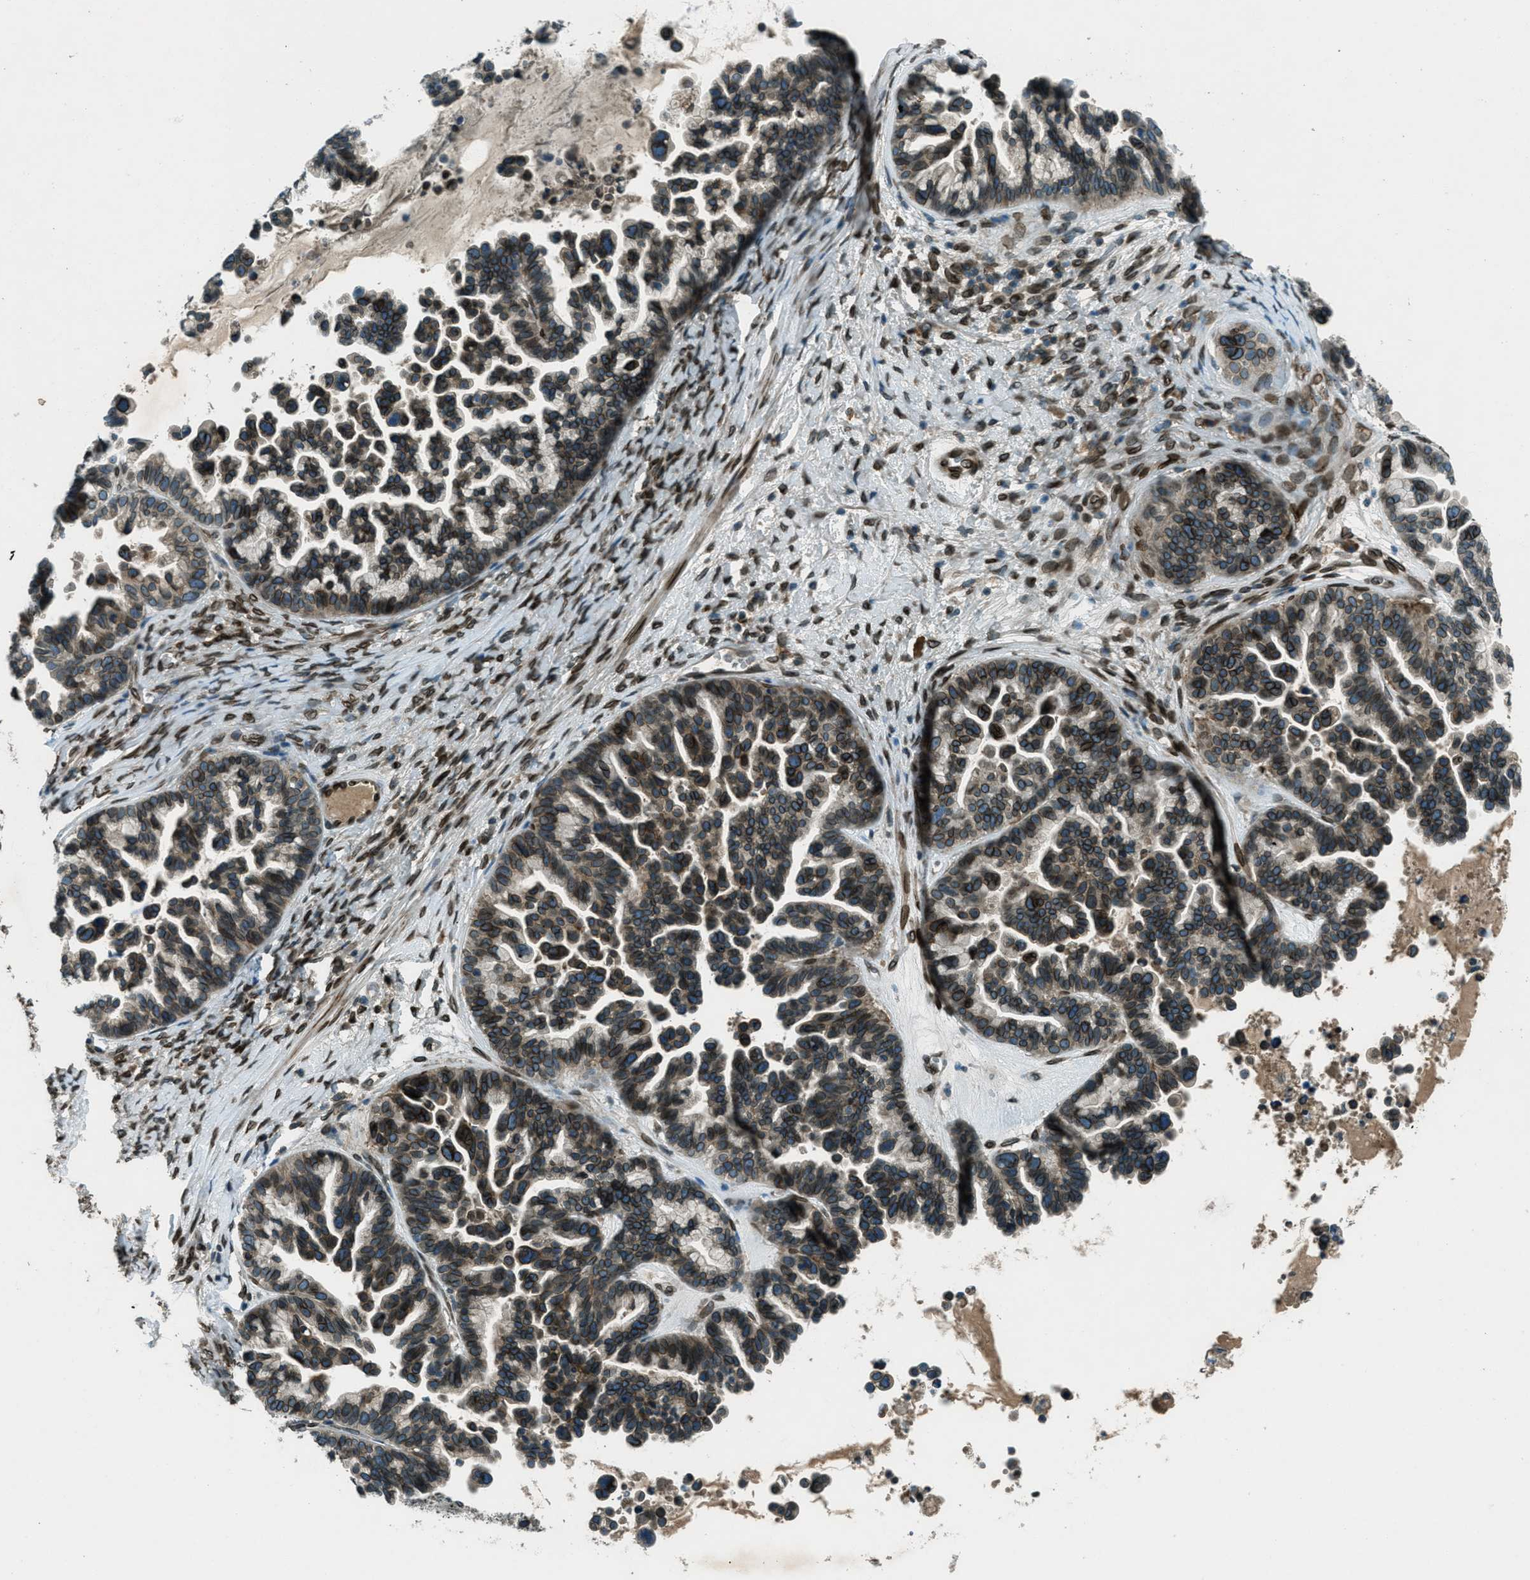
{"staining": {"intensity": "strong", "quantity": ">75%", "location": "cytoplasmic/membranous,nuclear"}, "tissue": "ovarian cancer", "cell_type": "Tumor cells", "image_type": "cancer", "snomed": [{"axis": "morphology", "description": "Cystadenocarcinoma, serous, NOS"}, {"axis": "topography", "description": "Ovary"}], "caption": "Brown immunohistochemical staining in serous cystadenocarcinoma (ovarian) displays strong cytoplasmic/membranous and nuclear positivity in approximately >75% of tumor cells. (DAB (3,3'-diaminobenzidine) IHC with brightfield microscopy, high magnification).", "gene": "LEMD2", "patient": {"sex": "female", "age": 56}}